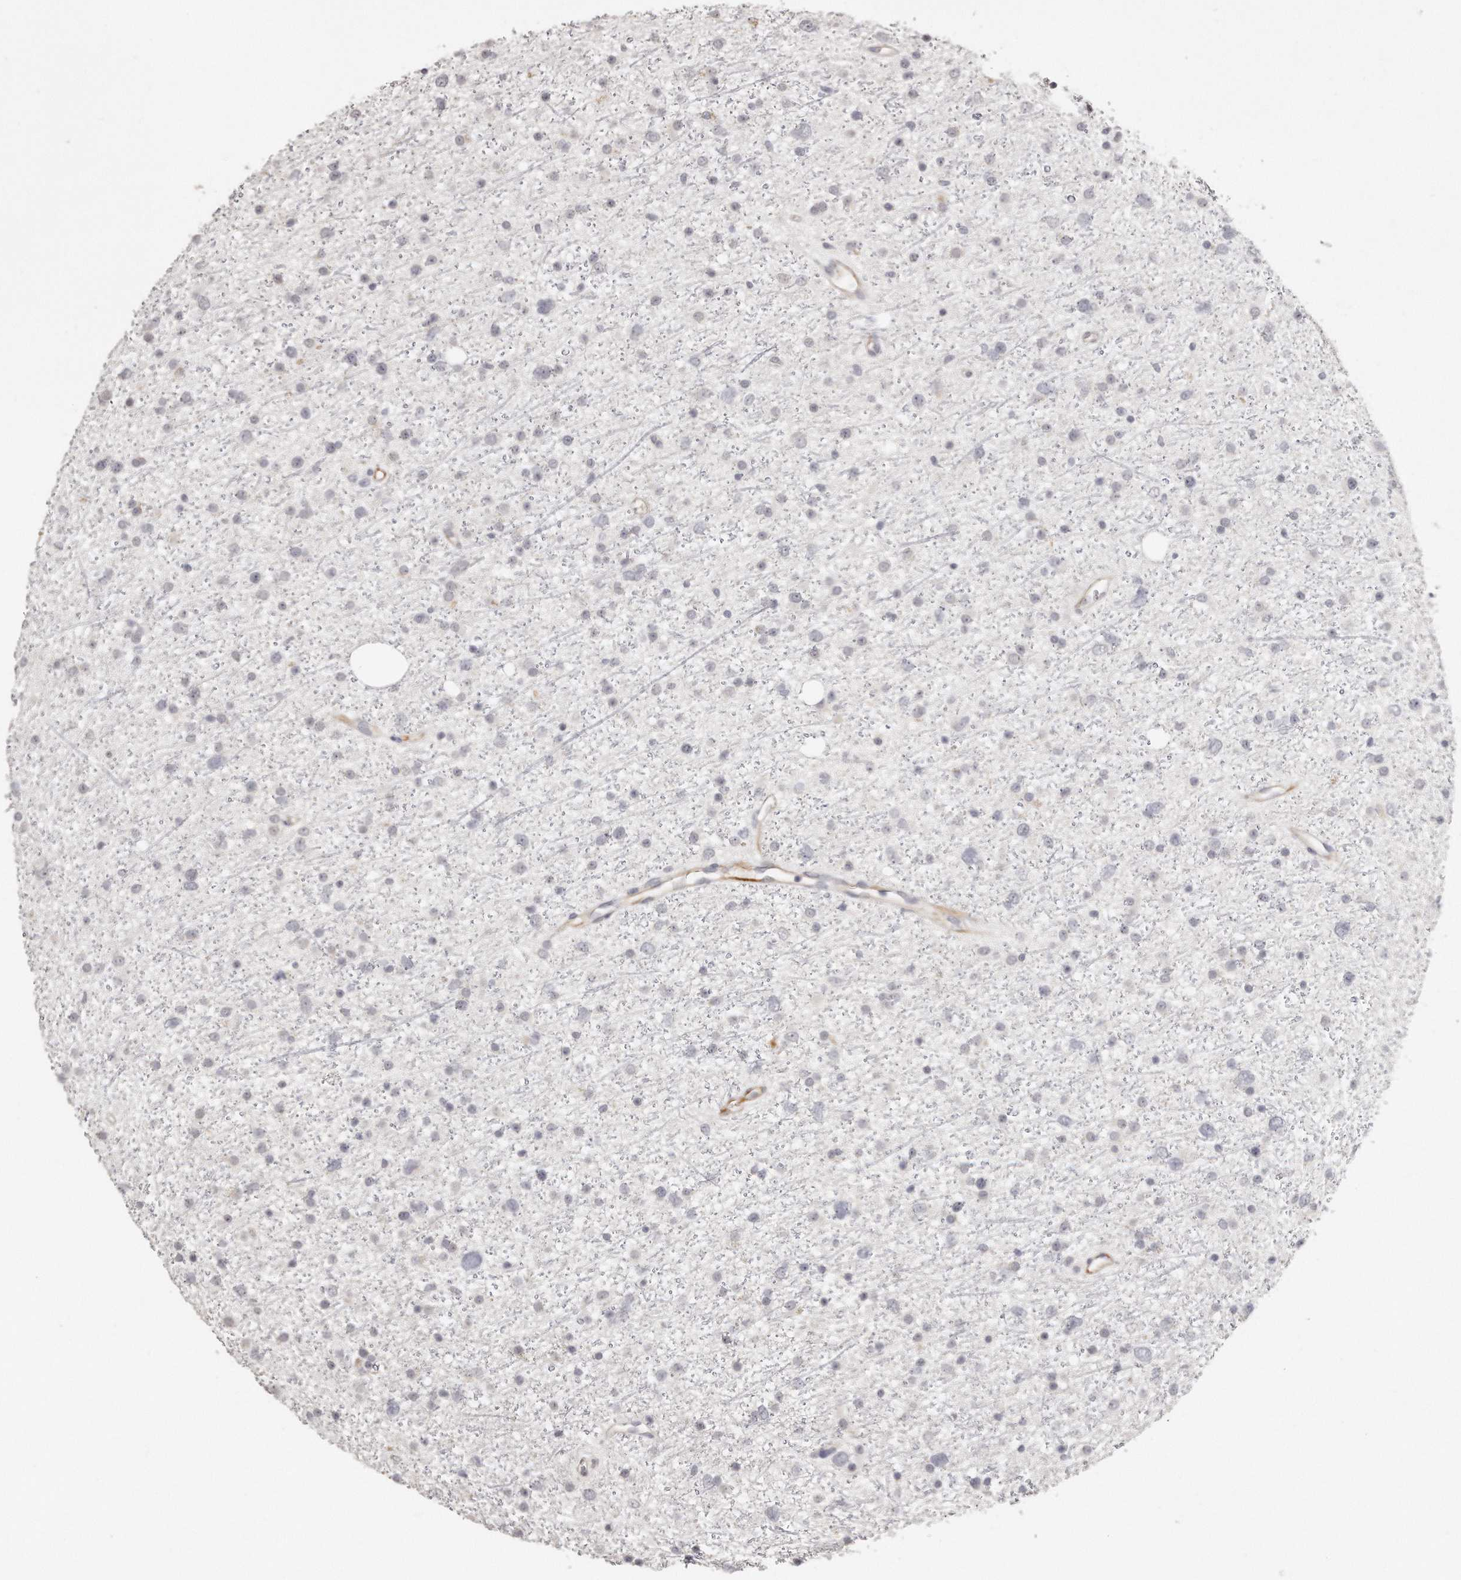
{"staining": {"intensity": "negative", "quantity": "none", "location": "none"}, "tissue": "glioma", "cell_type": "Tumor cells", "image_type": "cancer", "snomed": [{"axis": "morphology", "description": "Glioma, malignant, Low grade"}, {"axis": "topography", "description": "Cerebral cortex"}], "caption": "An immunohistochemistry (IHC) histopathology image of glioma is shown. There is no staining in tumor cells of glioma.", "gene": "ZYG11A", "patient": {"sex": "female", "age": 39}}